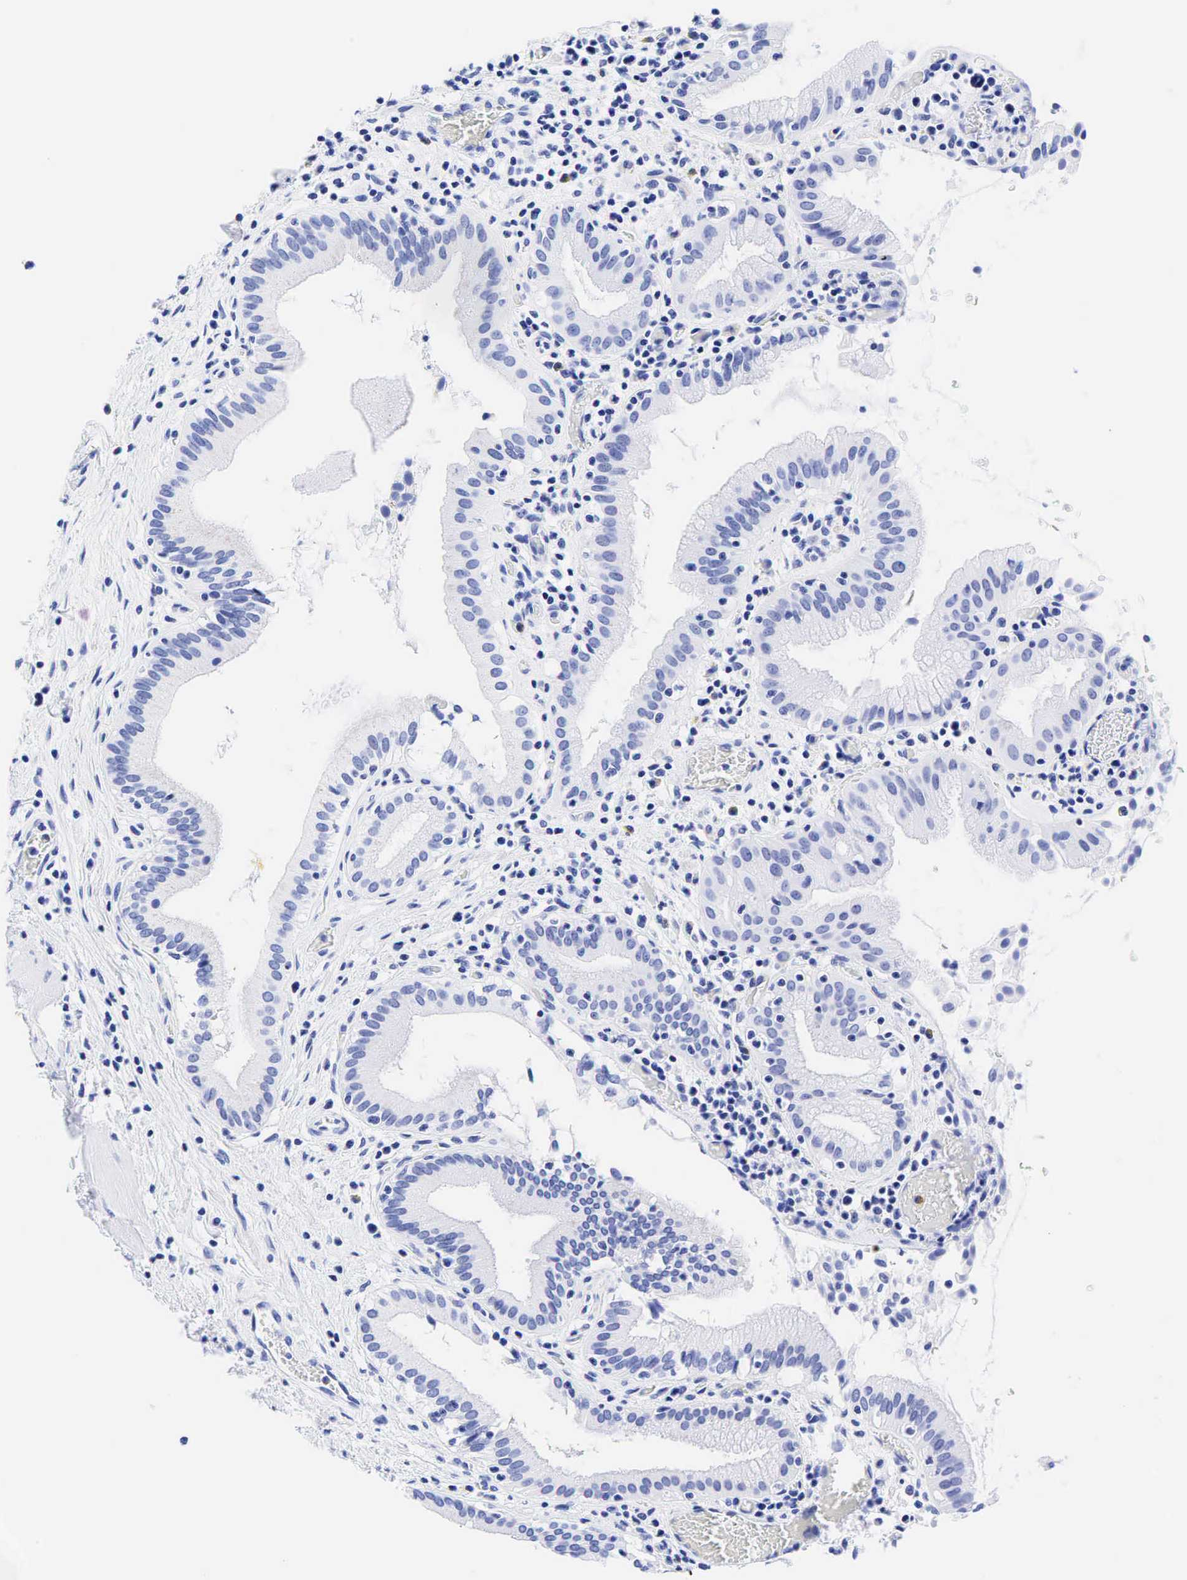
{"staining": {"intensity": "negative", "quantity": "none", "location": "none"}, "tissue": "gallbladder", "cell_type": "Glandular cells", "image_type": "normal", "snomed": [{"axis": "morphology", "description": "Normal tissue, NOS"}, {"axis": "topography", "description": "Gallbladder"}], "caption": "This is a micrograph of immunohistochemistry (IHC) staining of normal gallbladder, which shows no positivity in glandular cells. (Immunohistochemistry (ihc), brightfield microscopy, high magnification).", "gene": "ESR1", "patient": {"sex": "male", "age": 73}}